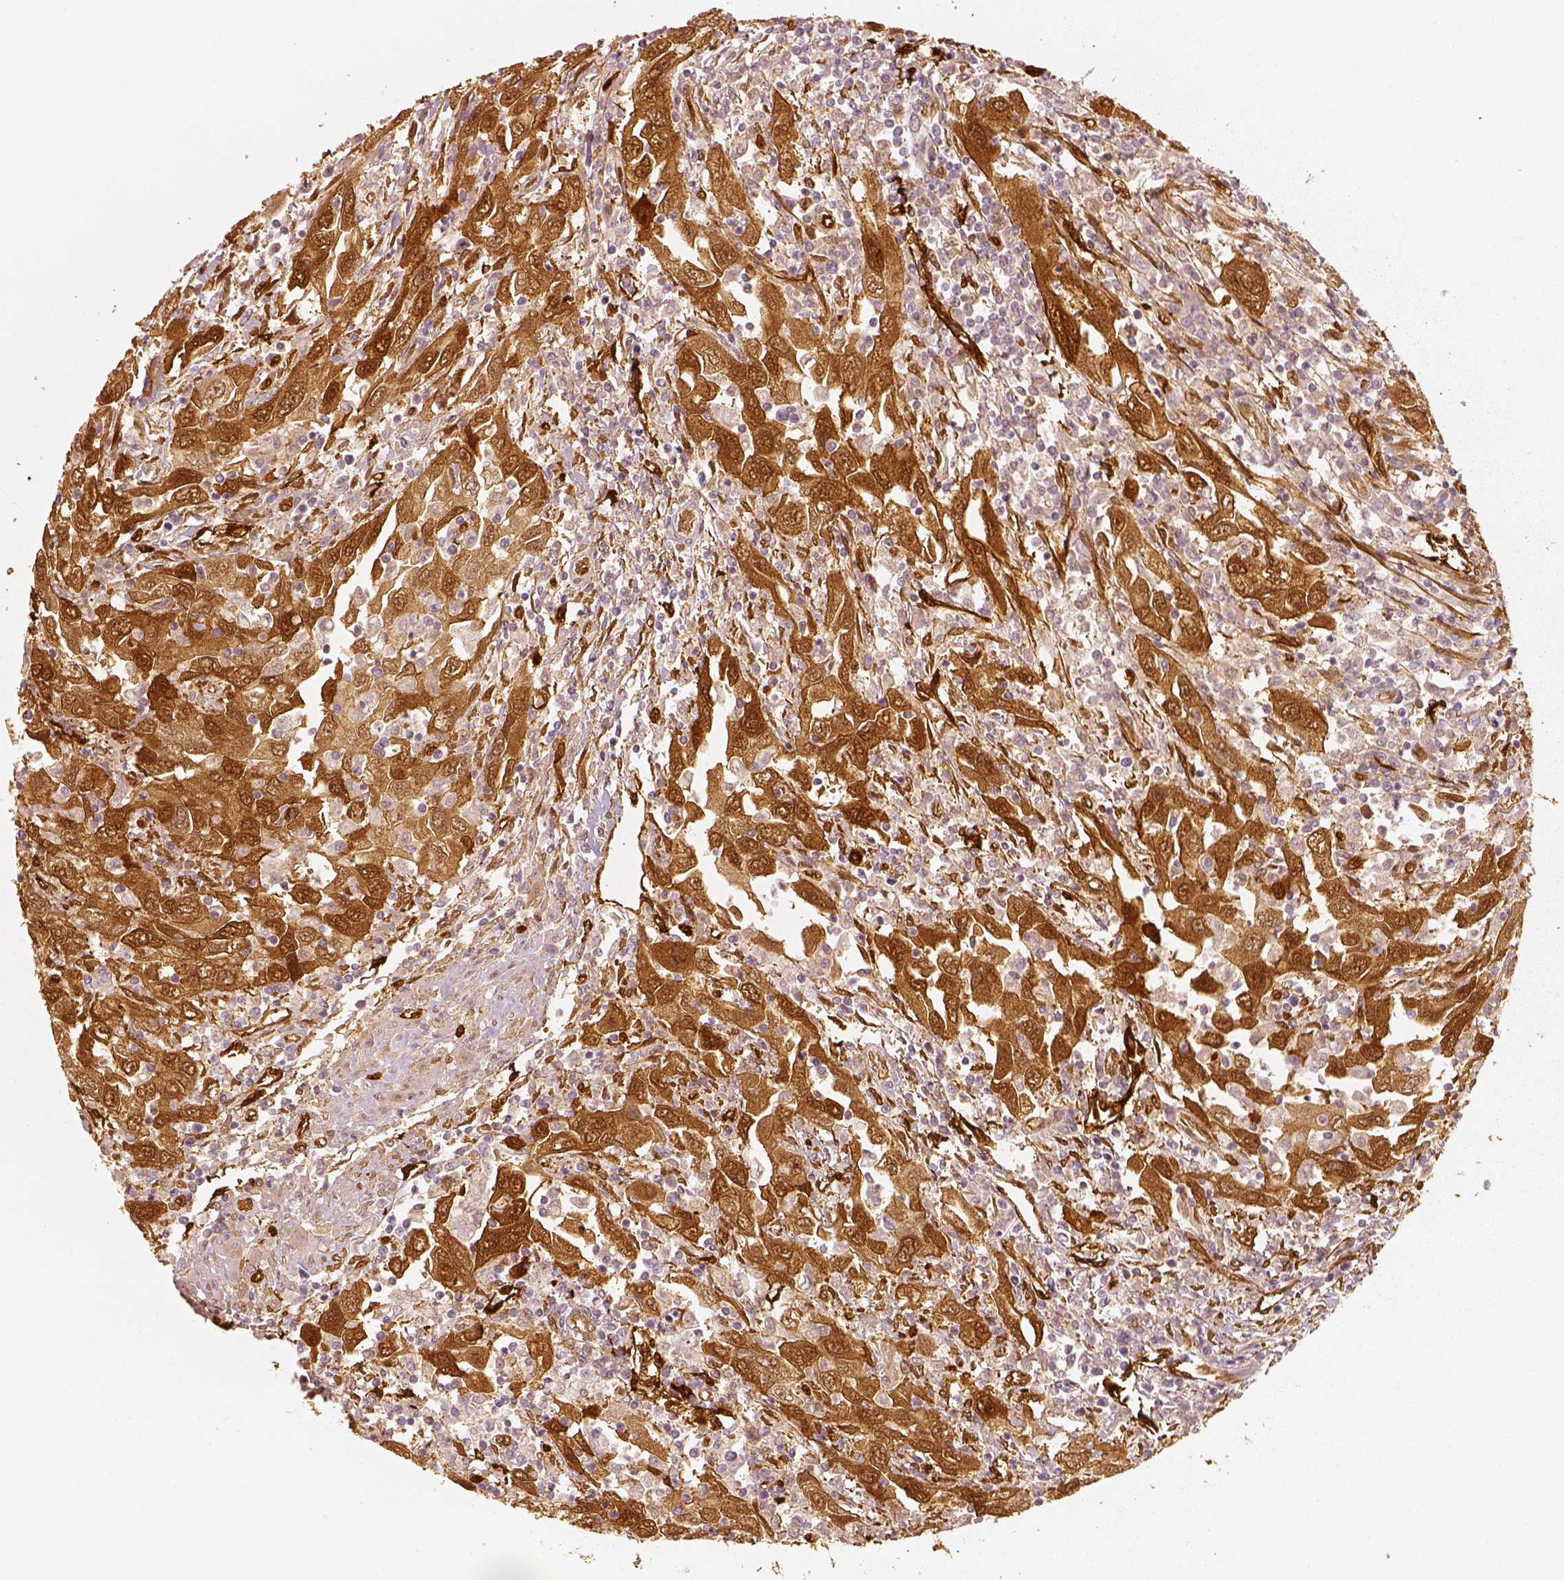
{"staining": {"intensity": "strong", "quantity": ">75%", "location": "cytoplasmic/membranous,nuclear"}, "tissue": "urothelial cancer", "cell_type": "Tumor cells", "image_type": "cancer", "snomed": [{"axis": "morphology", "description": "Urothelial carcinoma, High grade"}, {"axis": "topography", "description": "Urinary bladder"}], "caption": "A high-resolution photomicrograph shows immunohistochemistry (IHC) staining of urothelial cancer, which demonstrates strong cytoplasmic/membranous and nuclear positivity in approximately >75% of tumor cells.", "gene": "FSCN1", "patient": {"sex": "male", "age": 76}}